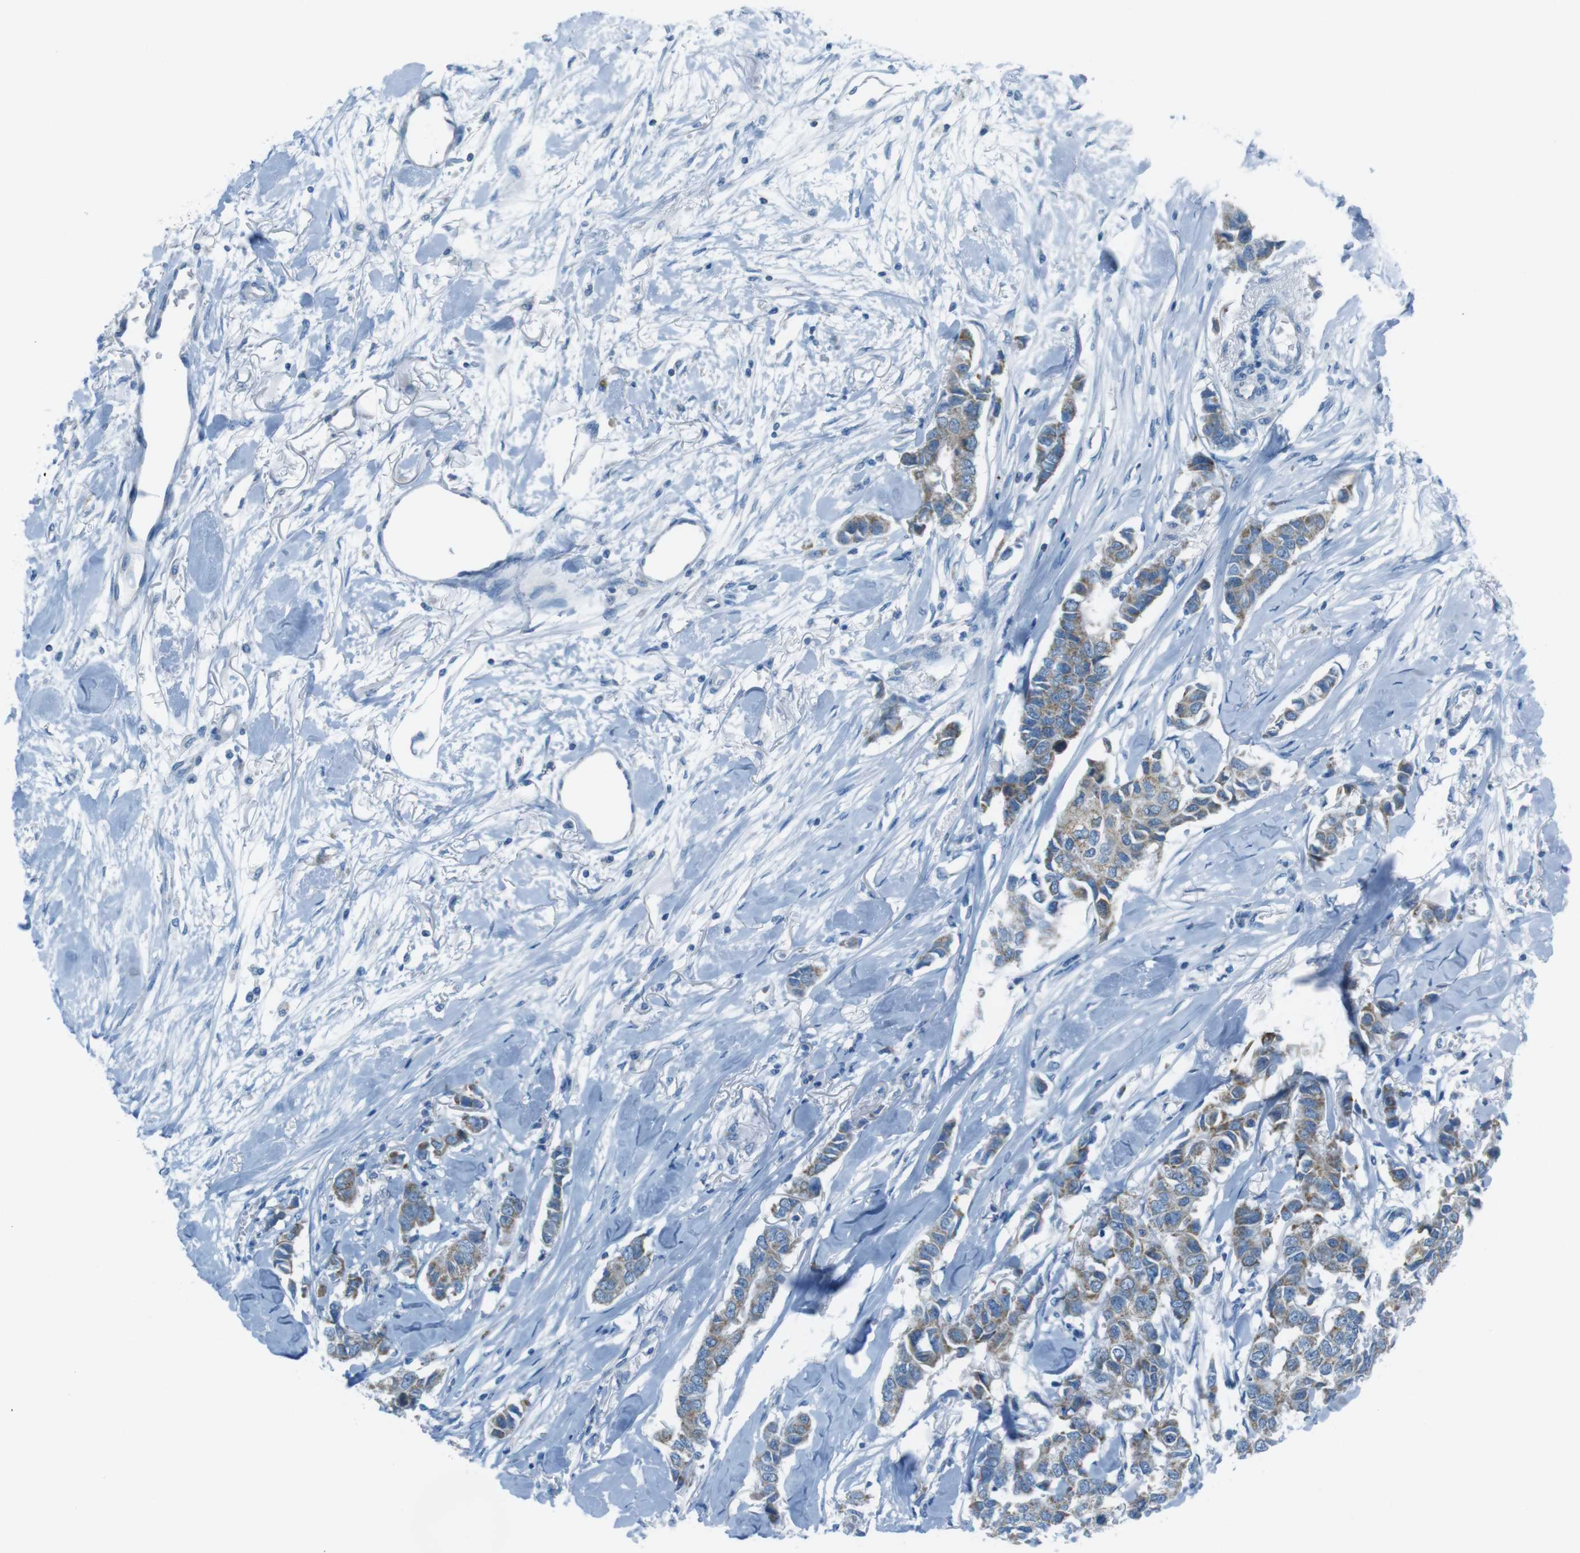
{"staining": {"intensity": "weak", "quantity": ">75%", "location": "cytoplasmic/membranous"}, "tissue": "breast cancer", "cell_type": "Tumor cells", "image_type": "cancer", "snomed": [{"axis": "morphology", "description": "Duct carcinoma"}, {"axis": "topography", "description": "Breast"}], "caption": "A photomicrograph of human invasive ductal carcinoma (breast) stained for a protein displays weak cytoplasmic/membranous brown staining in tumor cells. (IHC, brightfield microscopy, high magnification).", "gene": "DNAJA3", "patient": {"sex": "female", "age": 80}}